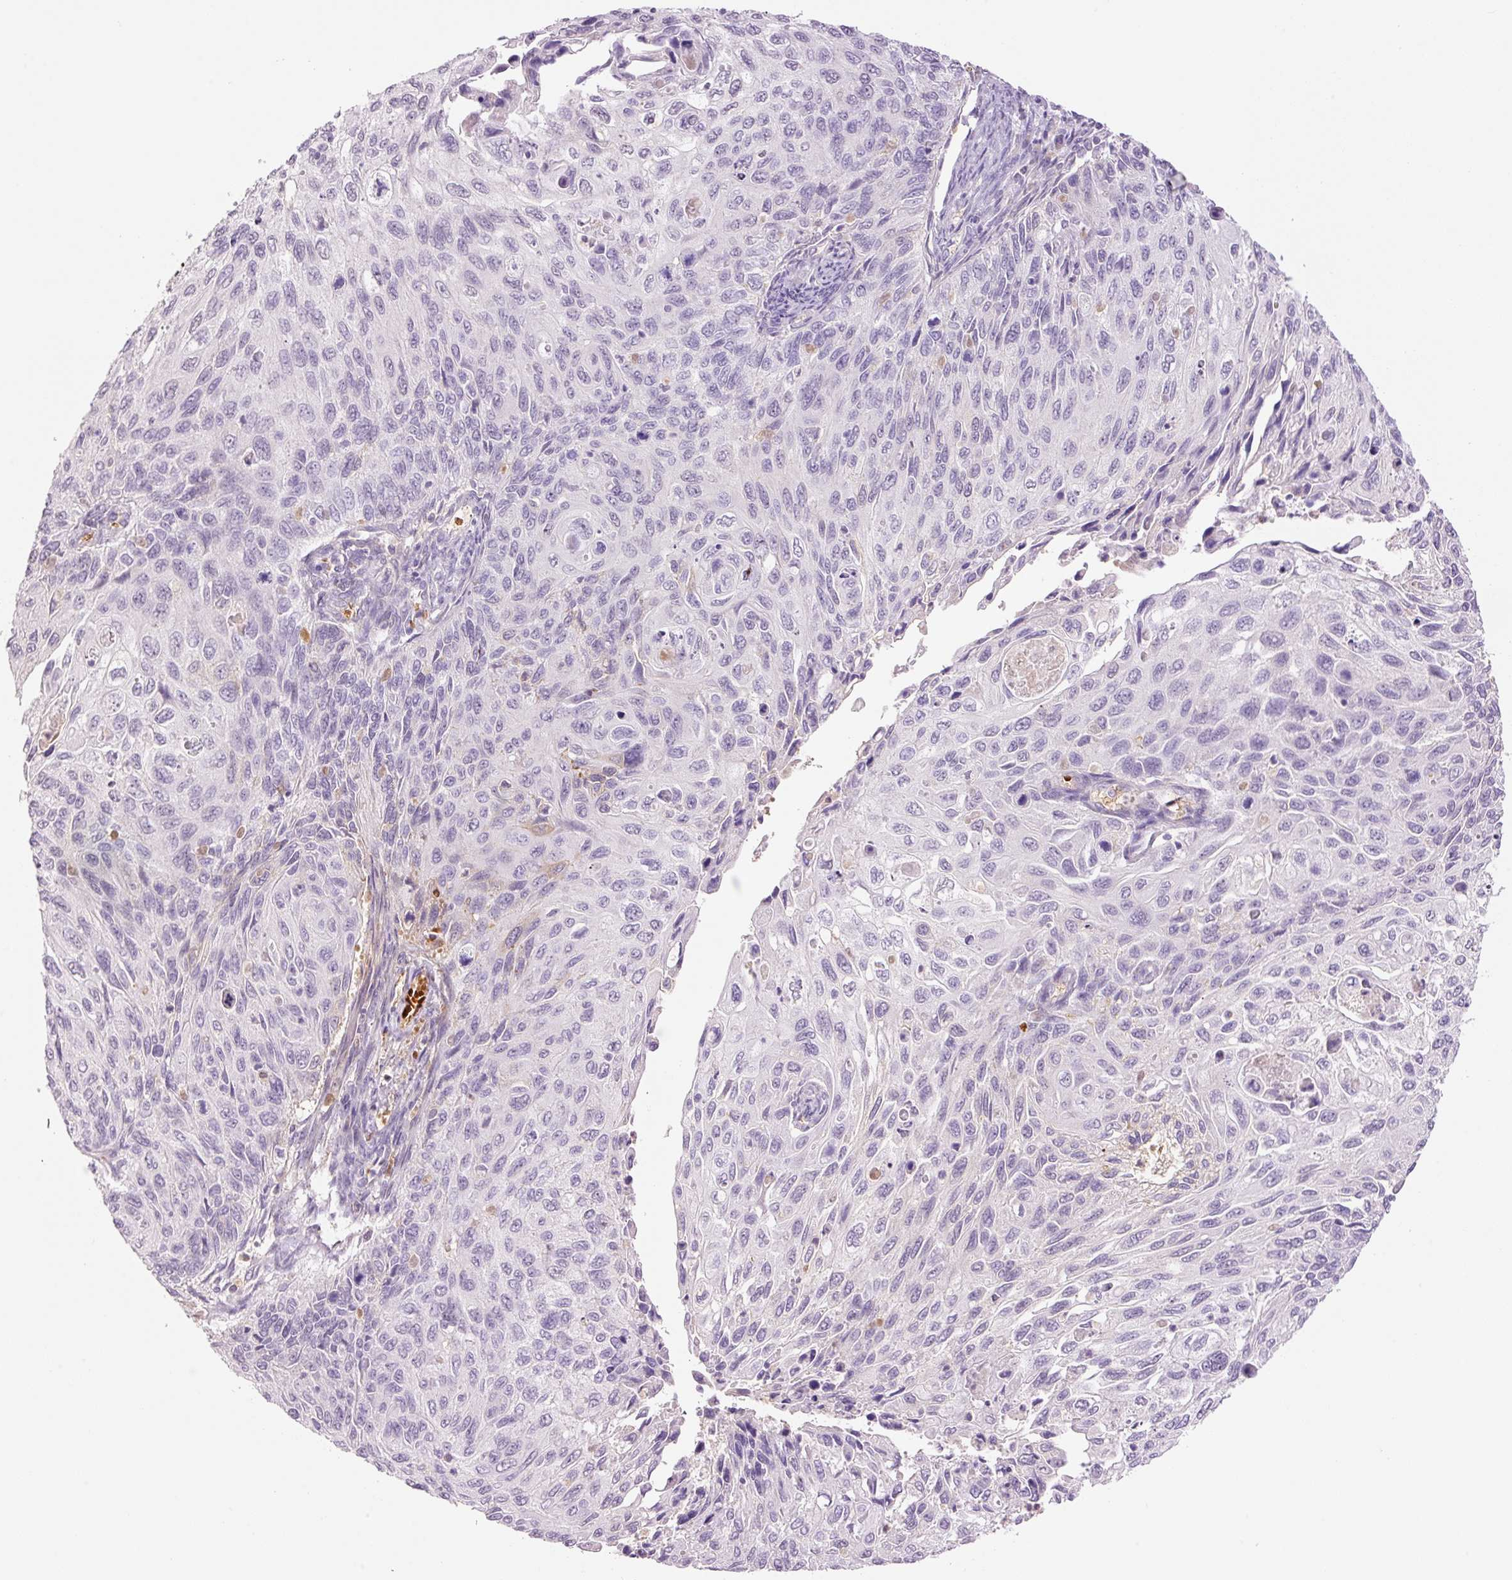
{"staining": {"intensity": "negative", "quantity": "none", "location": "none"}, "tissue": "cervical cancer", "cell_type": "Tumor cells", "image_type": "cancer", "snomed": [{"axis": "morphology", "description": "Squamous cell carcinoma, NOS"}, {"axis": "topography", "description": "Cervix"}], "caption": "Immunohistochemistry image of human cervical cancer (squamous cell carcinoma) stained for a protein (brown), which shows no positivity in tumor cells.", "gene": "LY6G6D", "patient": {"sex": "female", "age": 70}}